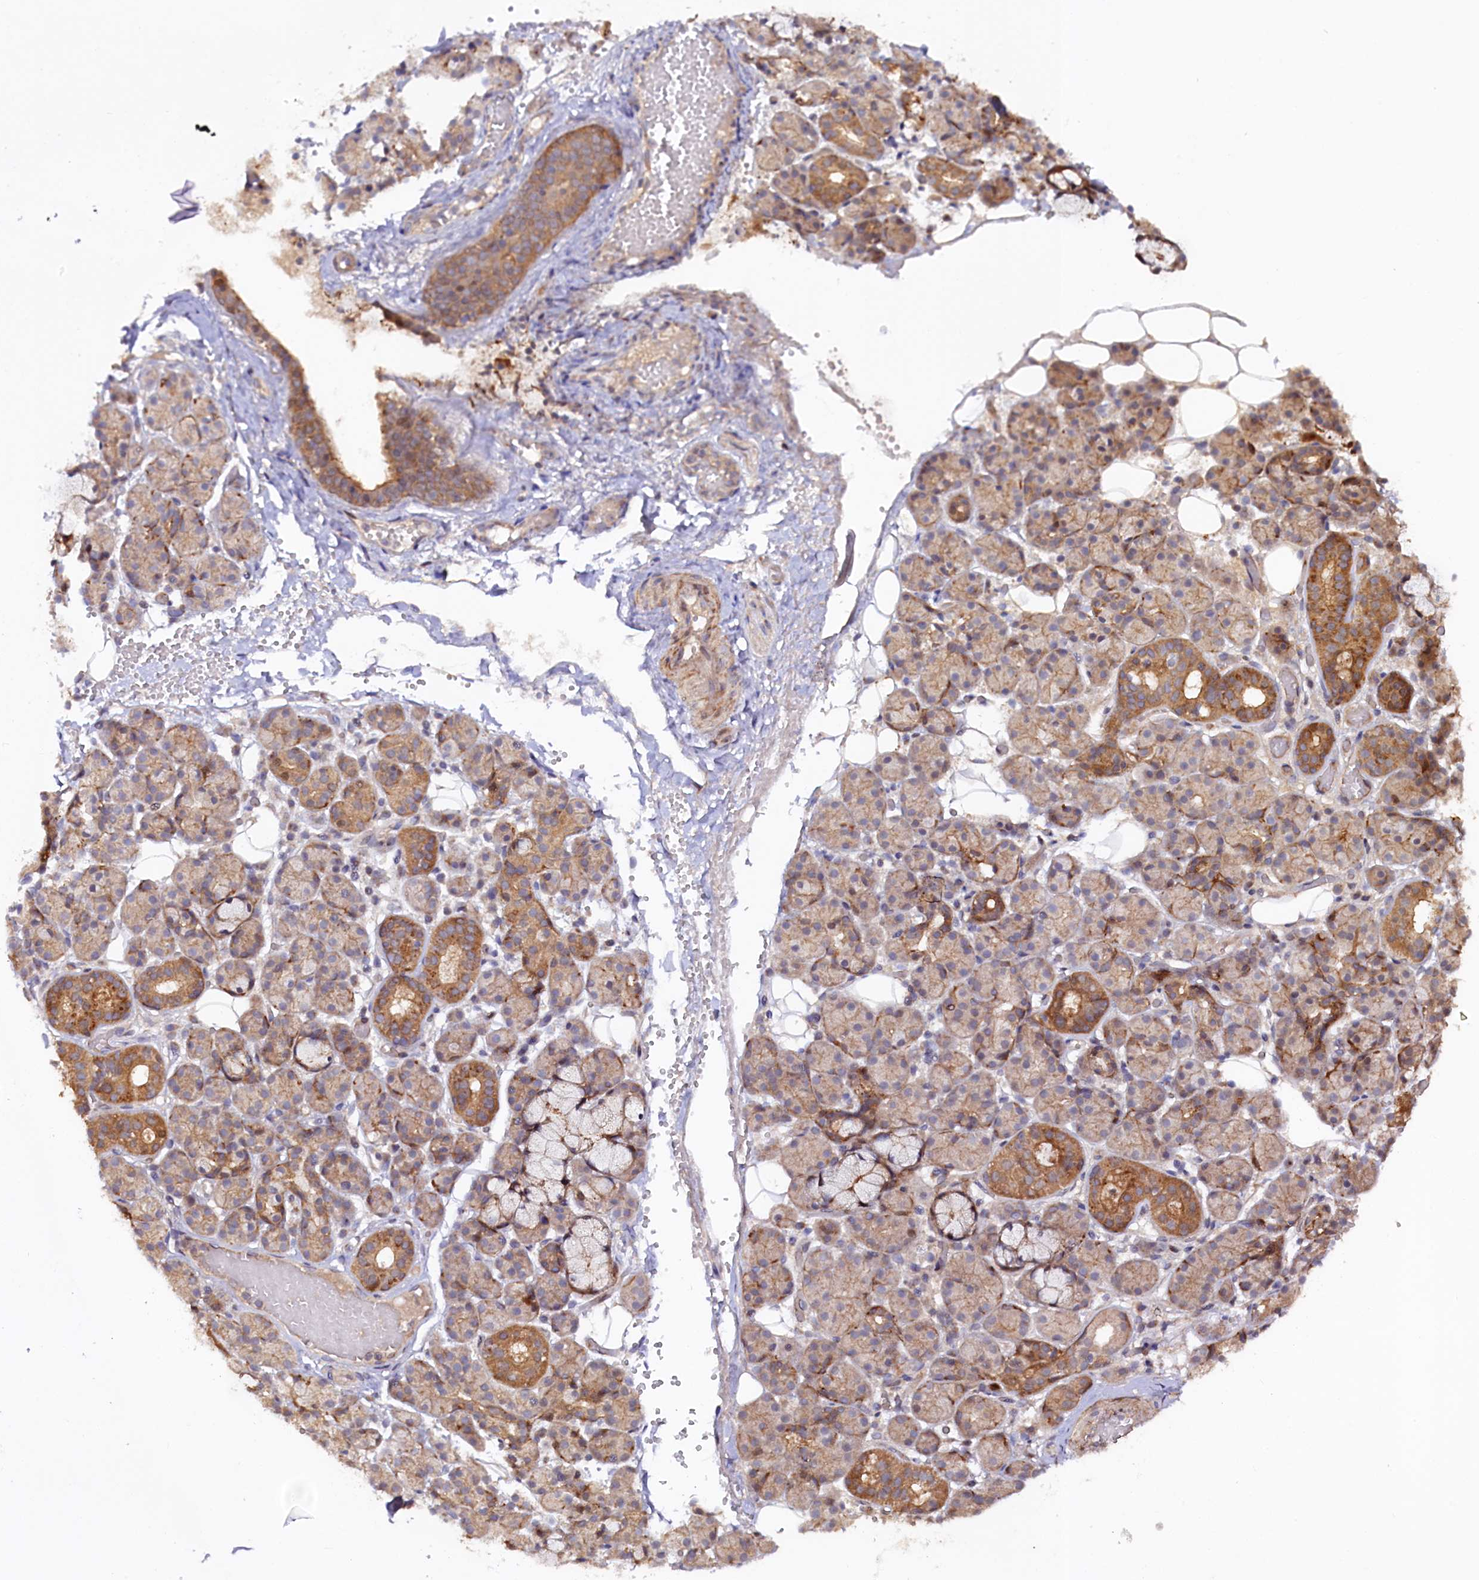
{"staining": {"intensity": "moderate", "quantity": "25%-75%", "location": "cytoplasmic/membranous"}, "tissue": "salivary gland", "cell_type": "Glandular cells", "image_type": "normal", "snomed": [{"axis": "morphology", "description": "Normal tissue, NOS"}, {"axis": "topography", "description": "Salivary gland"}], "caption": "Benign salivary gland was stained to show a protein in brown. There is medium levels of moderate cytoplasmic/membranous expression in about 25%-75% of glandular cells. The staining is performed using DAB (3,3'-diaminobenzidine) brown chromogen to label protein expression. The nuclei are counter-stained blue using hematoxylin.", "gene": "NEDD1", "patient": {"sex": "male", "age": 63}}